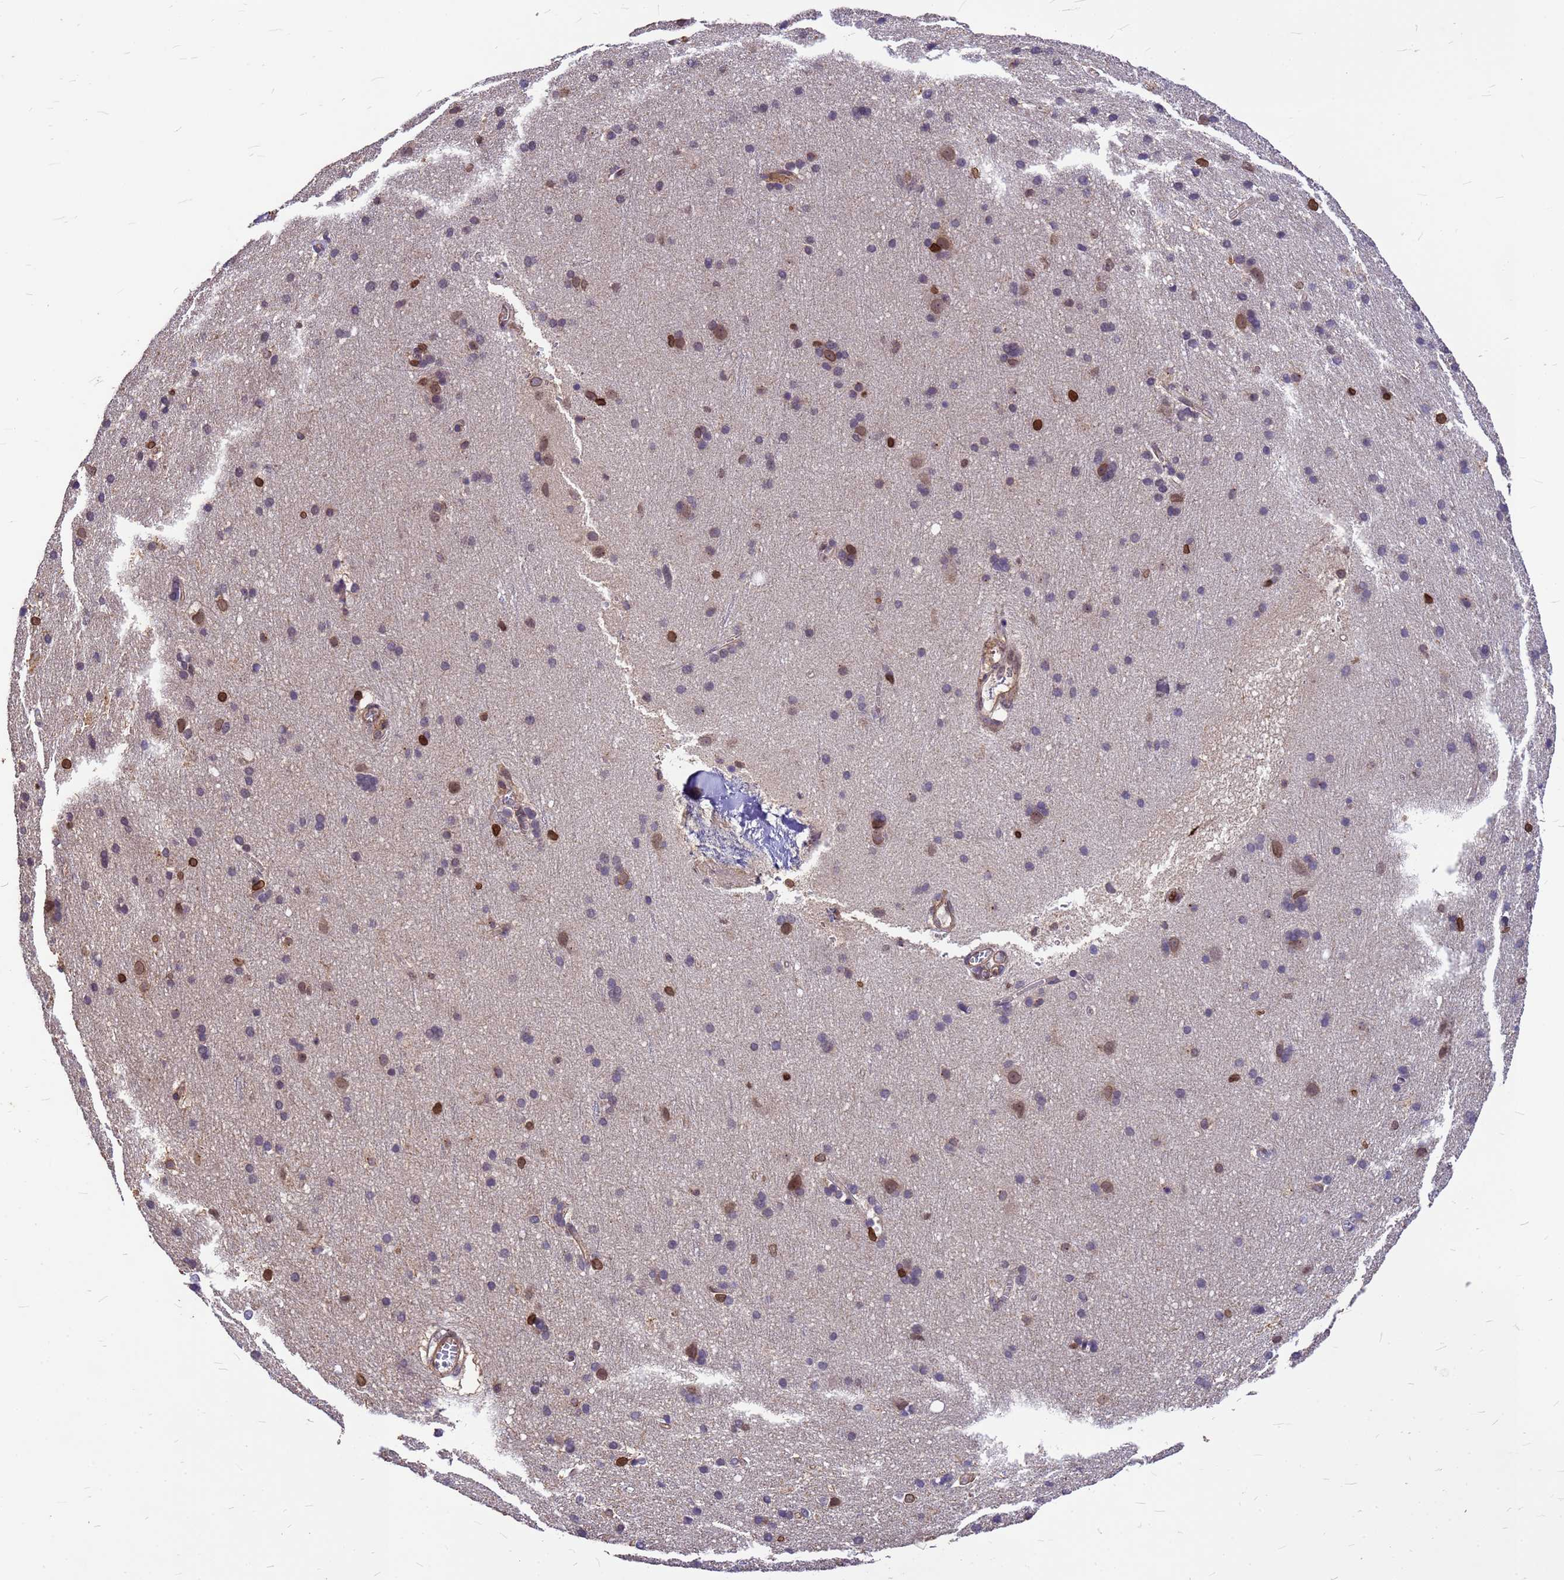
{"staining": {"intensity": "moderate", "quantity": ">75%", "location": "cytoplasmic/membranous"}, "tissue": "cerebral cortex", "cell_type": "Endothelial cells", "image_type": "normal", "snomed": [{"axis": "morphology", "description": "Normal tissue, NOS"}, {"axis": "topography", "description": "Cerebral cortex"}], "caption": "IHC (DAB) staining of unremarkable human cerebral cortex exhibits moderate cytoplasmic/membranous protein expression in approximately >75% of endothelial cells.", "gene": "C1orf35", "patient": {"sex": "male", "age": 54}}